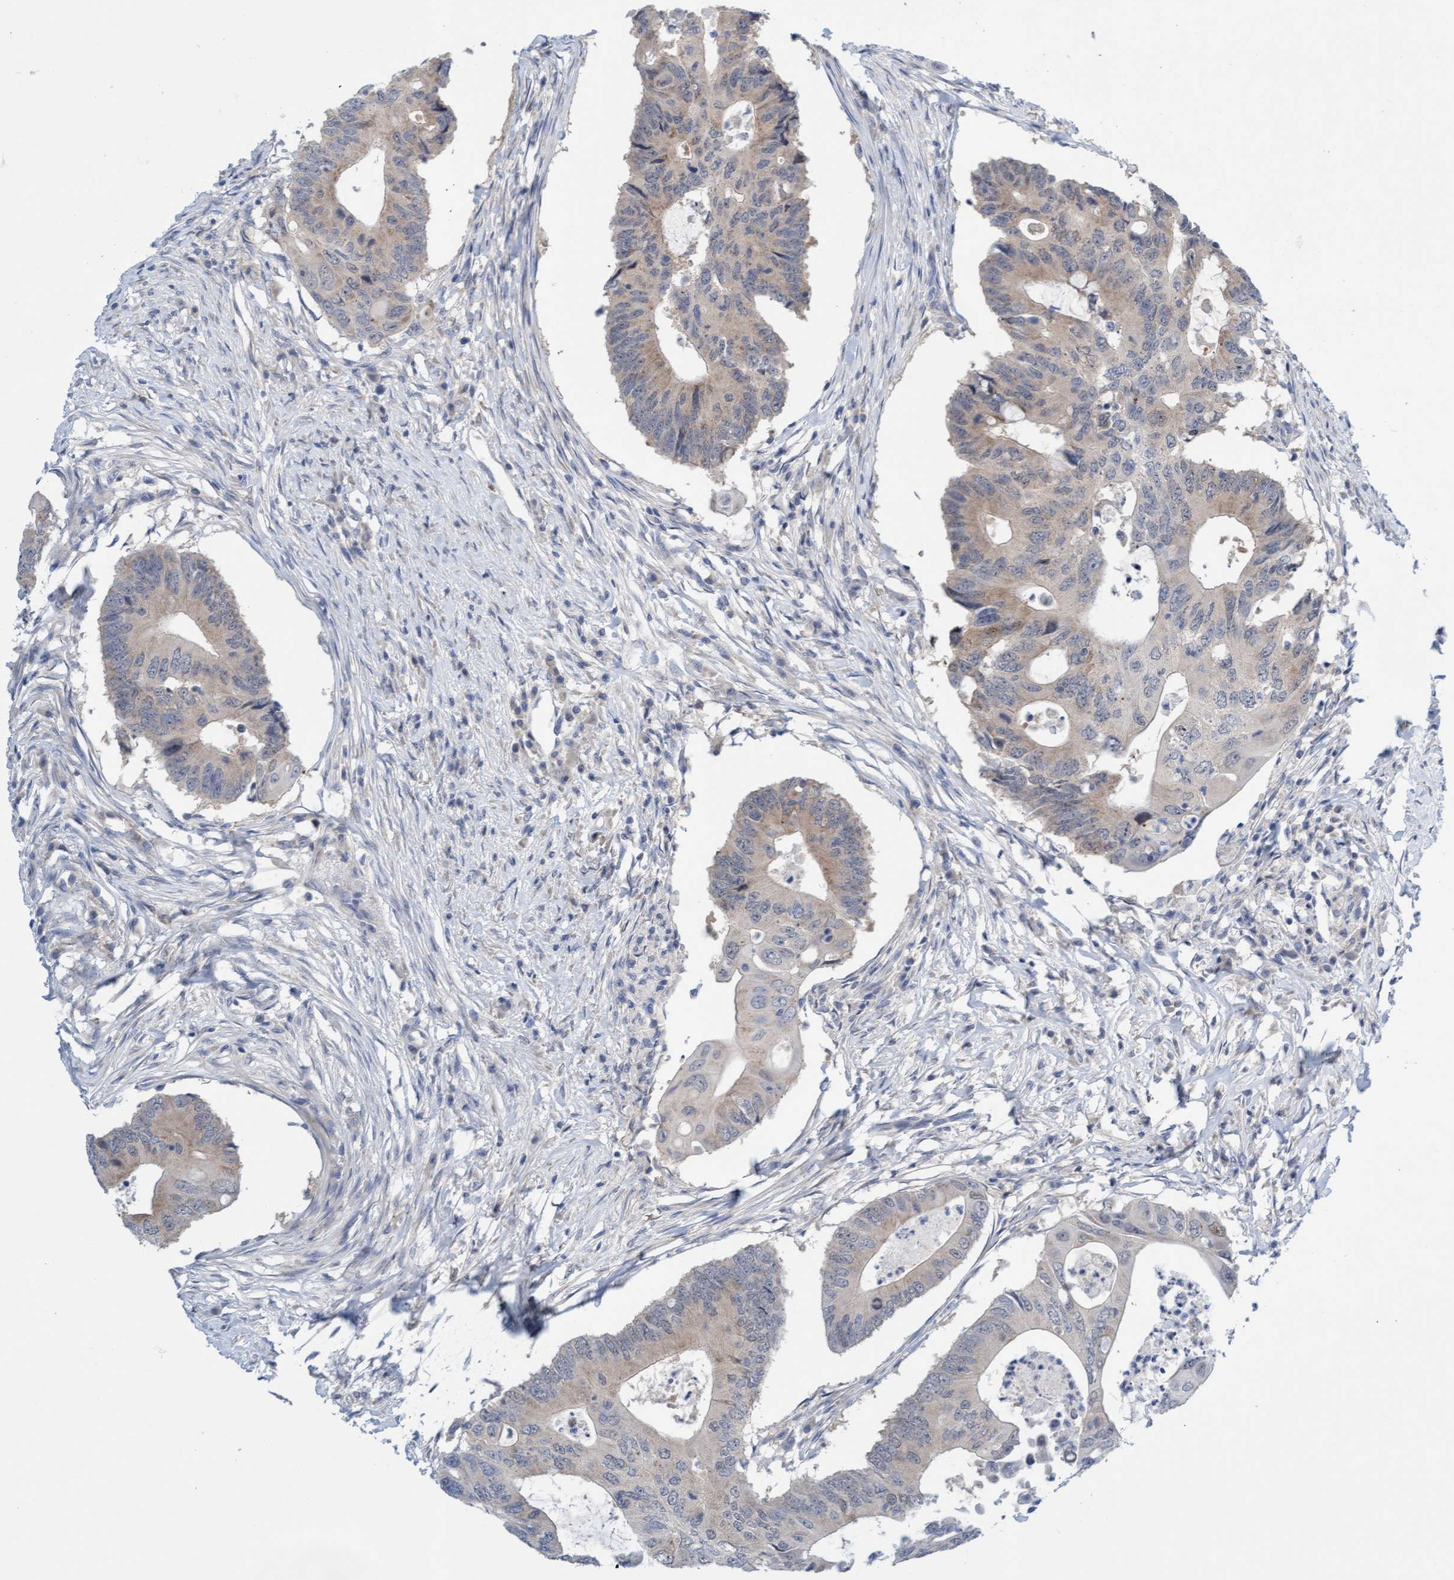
{"staining": {"intensity": "weak", "quantity": "25%-75%", "location": "cytoplasmic/membranous"}, "tissue": "colorectal cancer", "cell_type": "Tumor cells", "image_type": "cancer", "snomed": [{"axis": "morphology", "description": "Adenocarcinoma, NOS"}, {"axis": "topography", "description": "Colon"}], "caption": "IHC histopathology image of neoplastic tissue: human colorectal adenocarcinoma stained using immunohistochemistry demonstrates low levels of weak protein expression localized specifically in the cytoplasmic/membranous of tumor cells, appearing as a cytoplasmic/membranous brown color.", "gene": "AMZ2", "patient": {"sex": "male", "age": 71}}